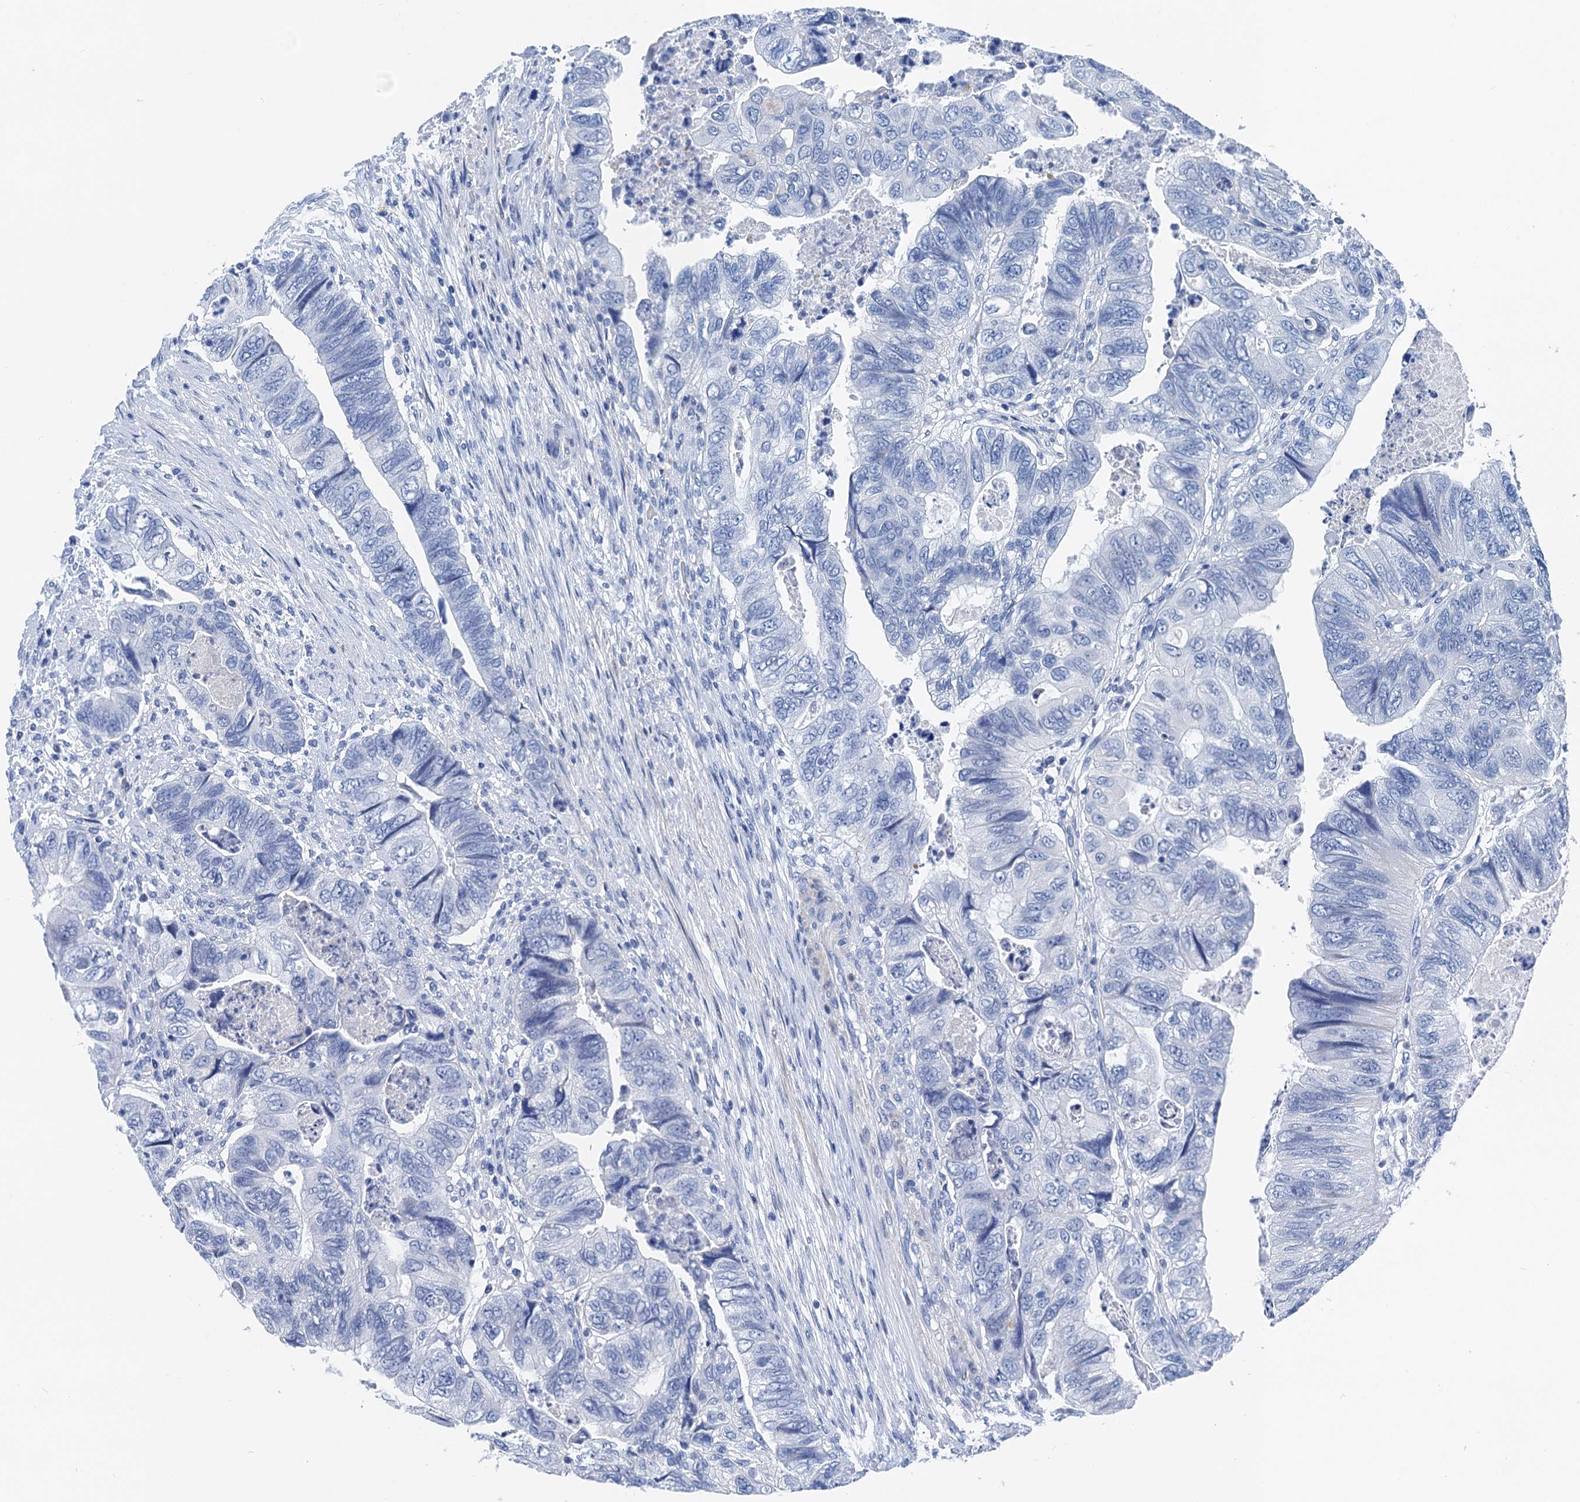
{"staining": {"intensity": "negative", "quantity": "none", "location": "none"}, "tissue": "colorectal cancer", "cell_type": "Tumor cells", "image_type": "cancer", "snomed": [{"axis": "morphology", "description": "Adenocarcinoma, NOS"}, {"axis": "topography", "description": "Rectum"}], "caption": "Tumor cells are negative for protein expression in human colorectal cancer.", "gene": "NLRP10", "patient": {"sex": "male", "age": 63}}